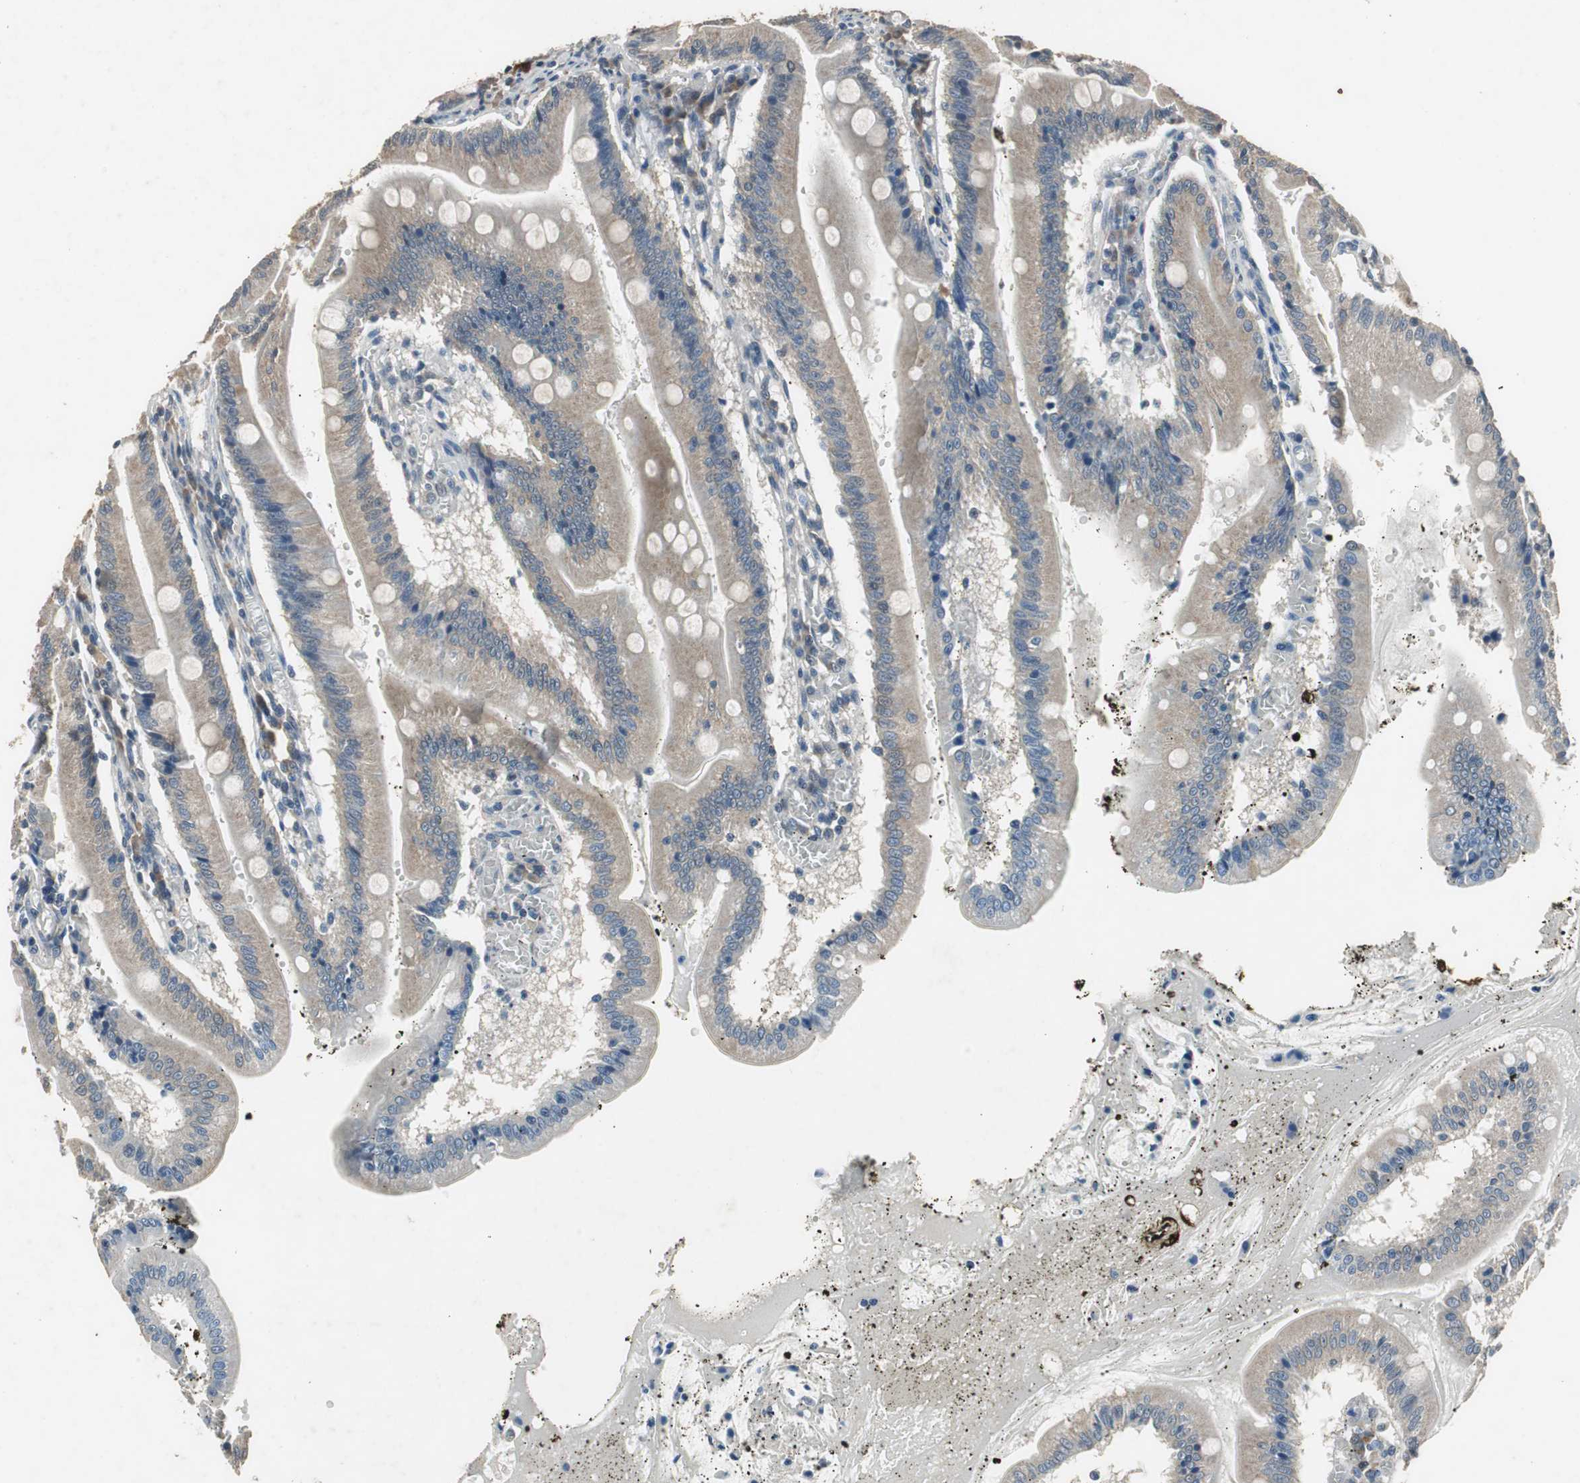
{"staining": {"intensity": "weak", "quantity": "25%-75%", "location": "cytoplasmic/membranous"}, "tissue": "small intestine", "cell_type": "Glandular cells", "image_type": "normal", "snomed": [{"axis": "morphology", "description": "Normal tissue, NOS"}, {"axis": "topography", "description": "Small intestine"}], "caption": "Human small intestine stained for a protein (brown) demonstrates weak cytoplasmic/membranous positive expression in about 25%-75% of glandular cells.", "gene": "PI4KB", "patient": {"sex": "male", "age": 71}}